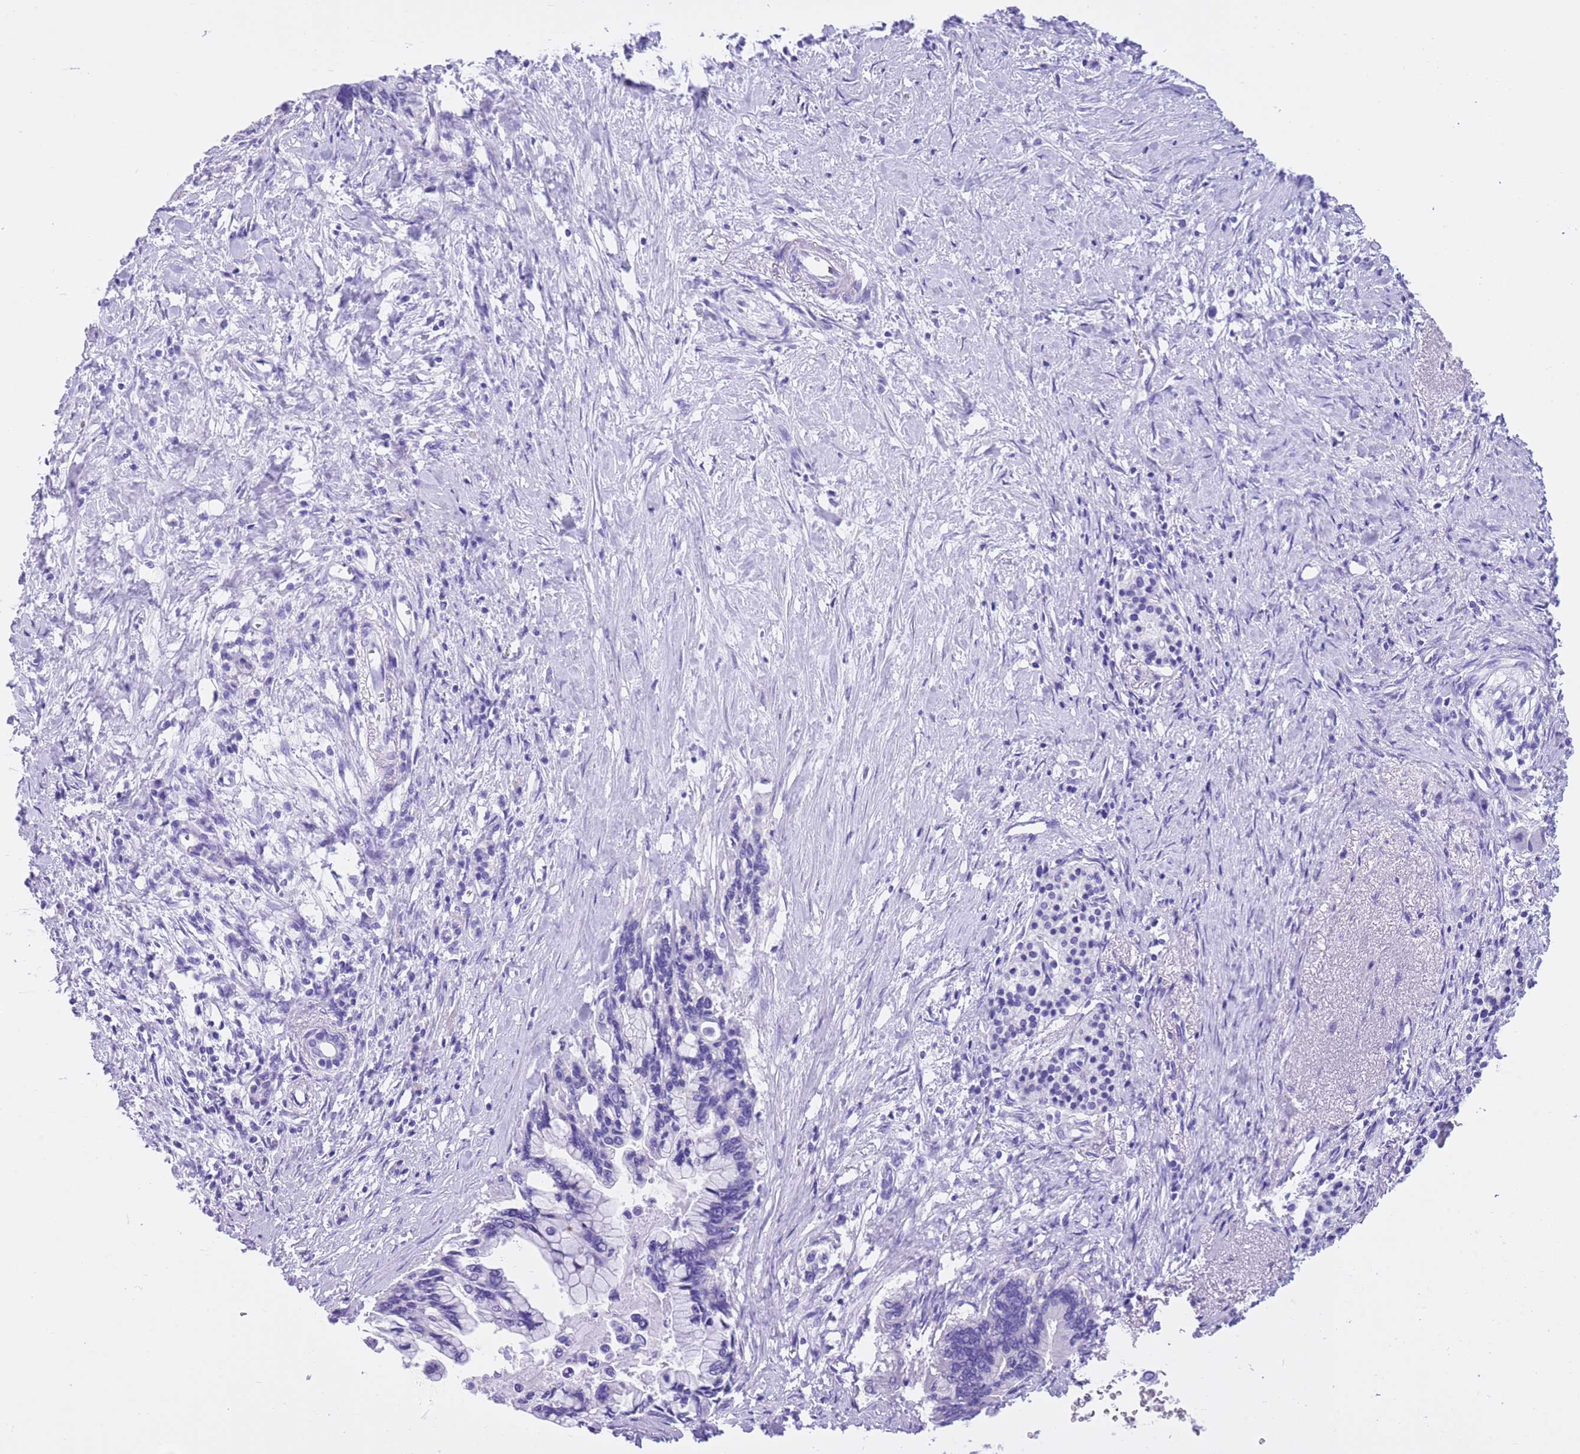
{"staining": {"intensity": "negative", "quantity": "none", "location": "none"}, "tissue": "pancreatic cancer", "cell_type": "Tumor cells", "image_type": "cancer", "snomed": [{"axis": "morphology", "description": "Adenocarcinoma, NOS"}, {"axis": "topography", "description": "Pancreas"}], "caption": "This is an immunohistochemistry (IHC) histopathology image of pancreatic cancer. There is no staining in tumor cells.", "gene": "TMEM185B", "patient": {"sex": "female", "age": 83}}